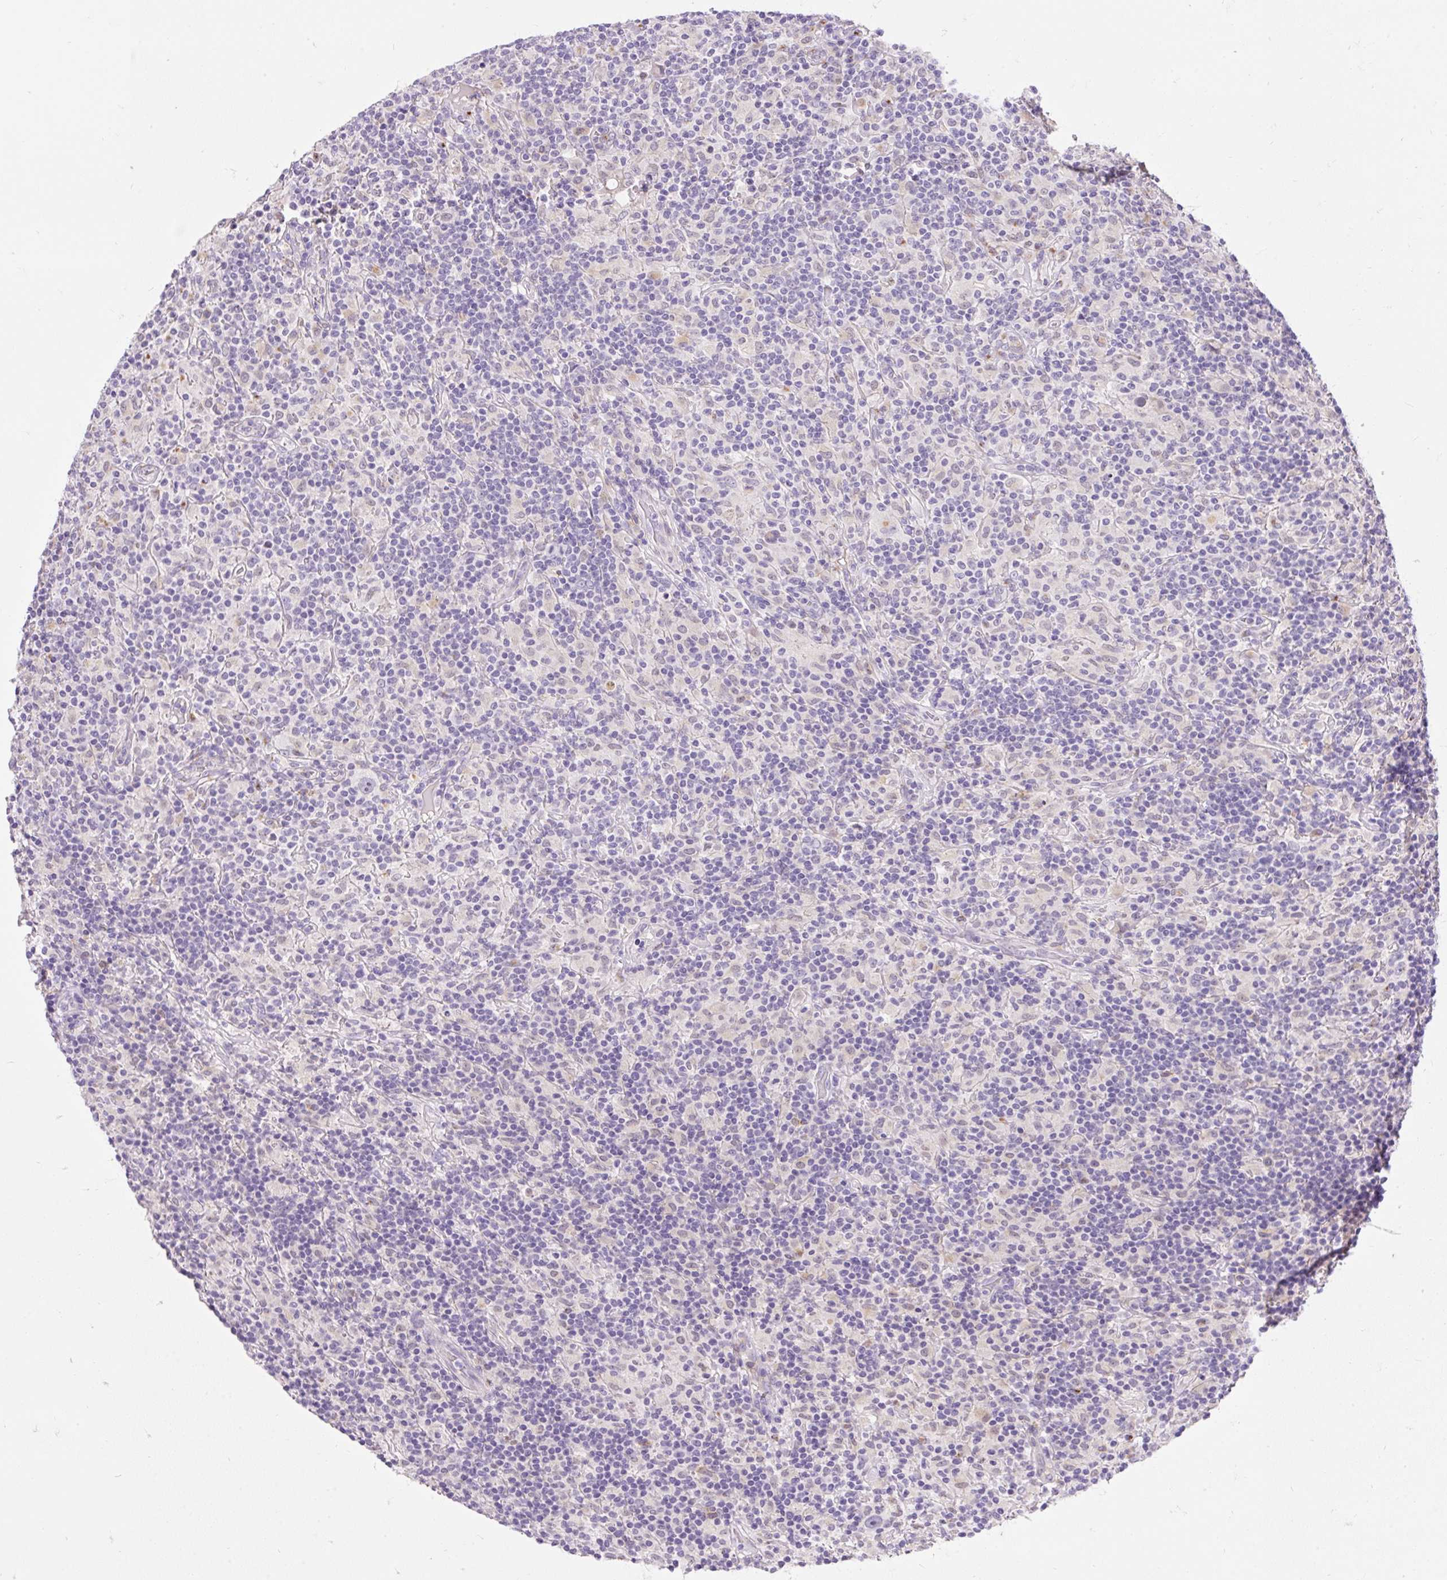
{"staining": {"intensity": "negative", "quantity": "none", "location": "none"}, "tissue": "lymphoma", "cell_type": "Tumor cells", "image_type": "cancer", "snomed": [{"axis": "morphology", "description": "Hodgkin's disease, NOS"}, {"axis": "topography", "description": "Lymph node"}], "caption": "An image of human lymphoma is negative for staining in tumor cells.", "gene": "TMEM150C", "patient": {"sex": "male", "age": 70}}